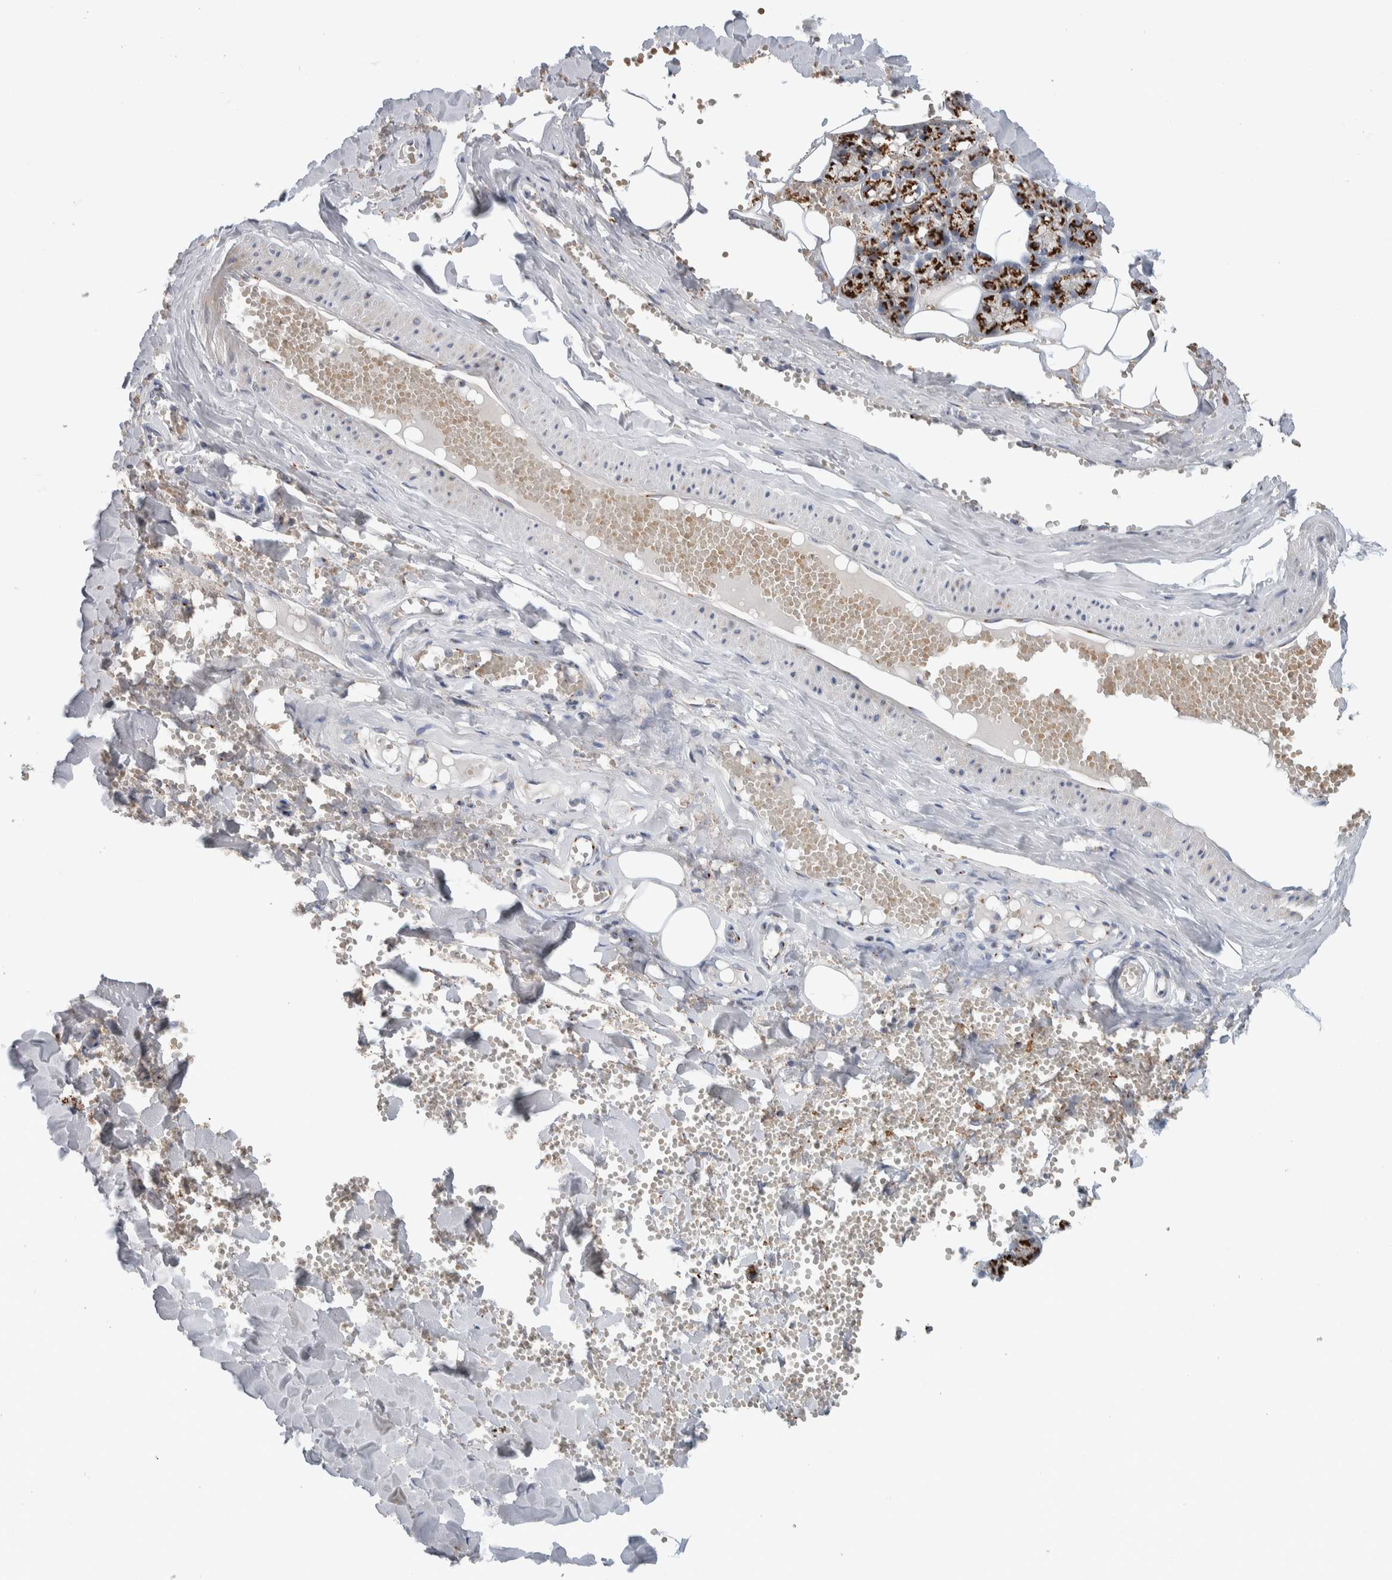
{"staining": {"intensity": "strong", "quantity": ">75%", "location": "cytoplasmic/membranous"}, "tissue": "salivary gland", "cell_type": "Glandular cells", "image_type": "normal", "snomed": [{"axis": "morphology", "description": "Normal tissue, NOS"}, {"axis": "topography", "description": "Salivary gland"}], "caption": "A micrograph showing strong cytoplasmic/membranous staining in approximately >75% of glandular cells in benign salivary gland, as visualized by brown immunohistochemical staining.", "gene": "SLC38A10", "patient": {"sex": "male", "age": 62}}